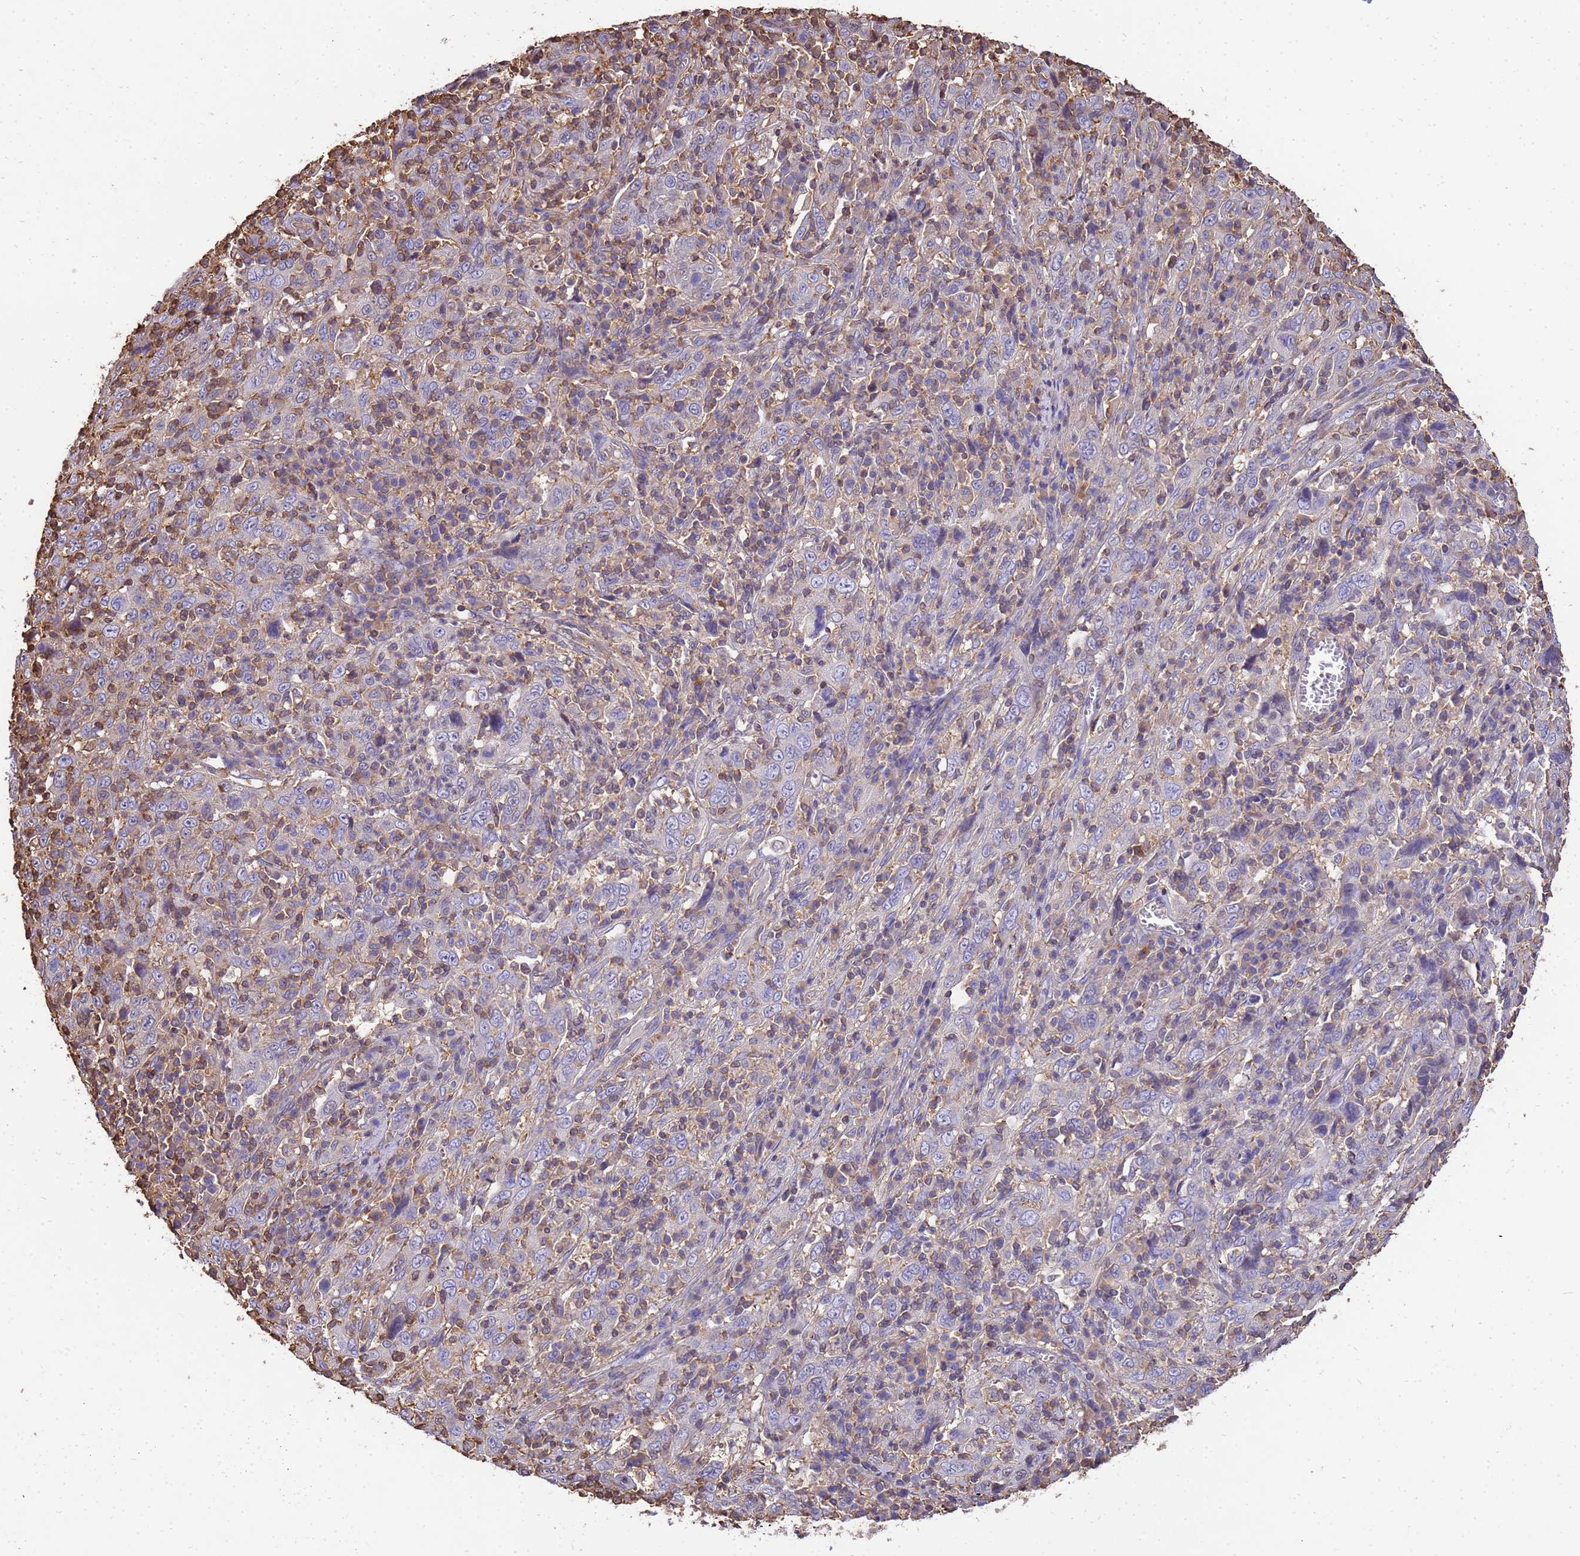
{"staining": {"intensity": "negative", "quantity": "none", "location": "none"}, "tissue": "cervical cancer", "cell_type": "Tumor cells", "image_type": "cancer", "snomed": [{"axis": "morphology", "description": "Squamous cell carcinoma, NOS"}, {"axis": "topography", "description": "Cervix"}], "caption": "The micrograph reveals no significant expression in tumor cells of cervical squamous cell carcinoma.", "gene": "WDR64", "patient": {"sex": "female", "age": 46}}